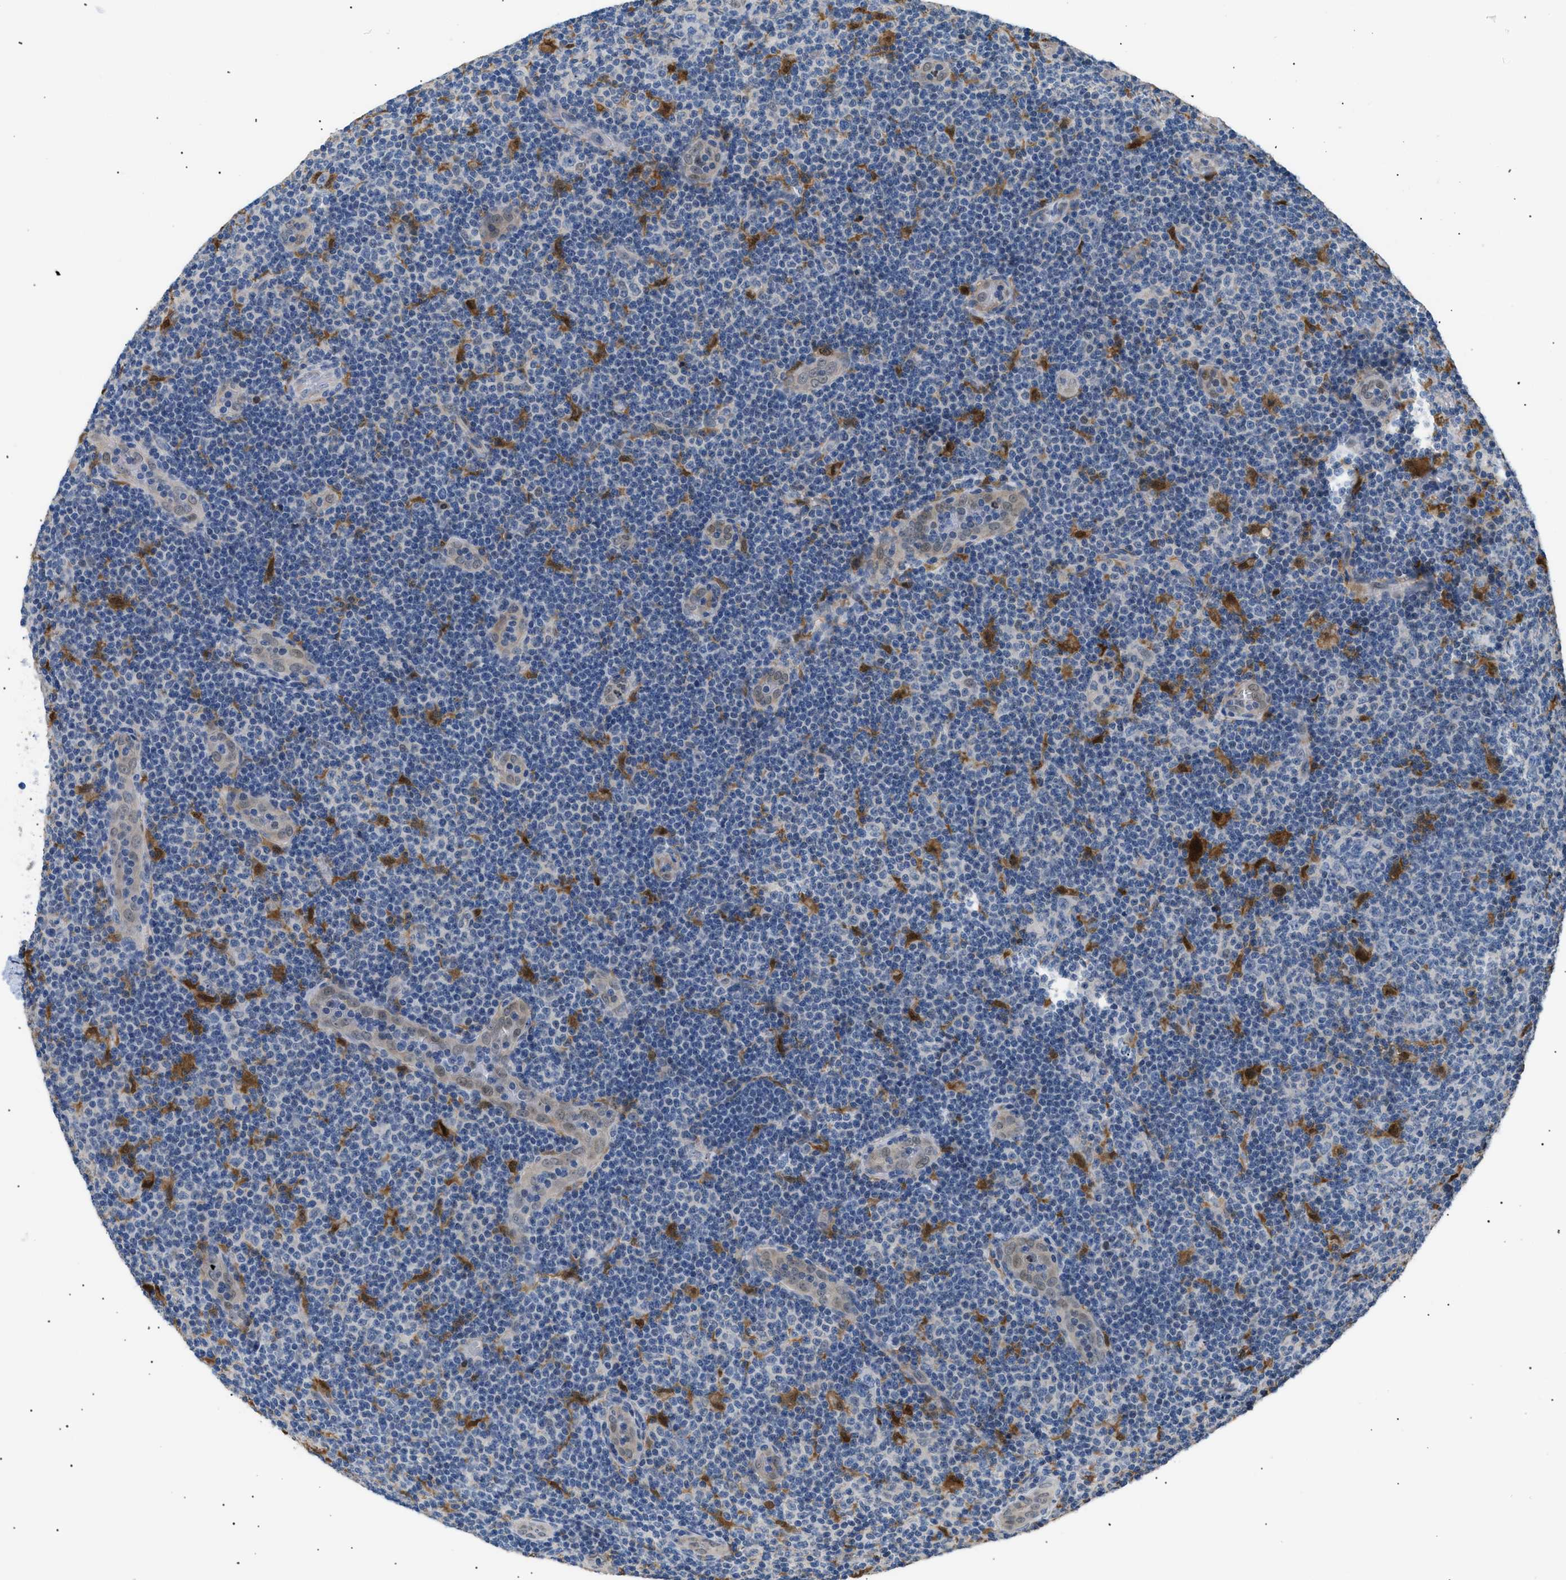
{"staining": {"intensity": "negative", "quantity": "none", "location": "none"}, "tissue": "lymphoma", "cell_type": "Tumor cells", "image_type": "cancer", "snomed": [{"axis": "morphology", "description": "Malignant lymphoma, non-Hodgkin's type, Low grade"}, {"axis": "topography", "description": "Lymph node"}], "caption": "Malignant lymphoma, non-Hodgkin's type (low-grade) was stained to show a protein in brown. There is no significant expression in tumor cells.", "gene": "AKR1A1", "patient": {"sex": "male", "age": 83}}